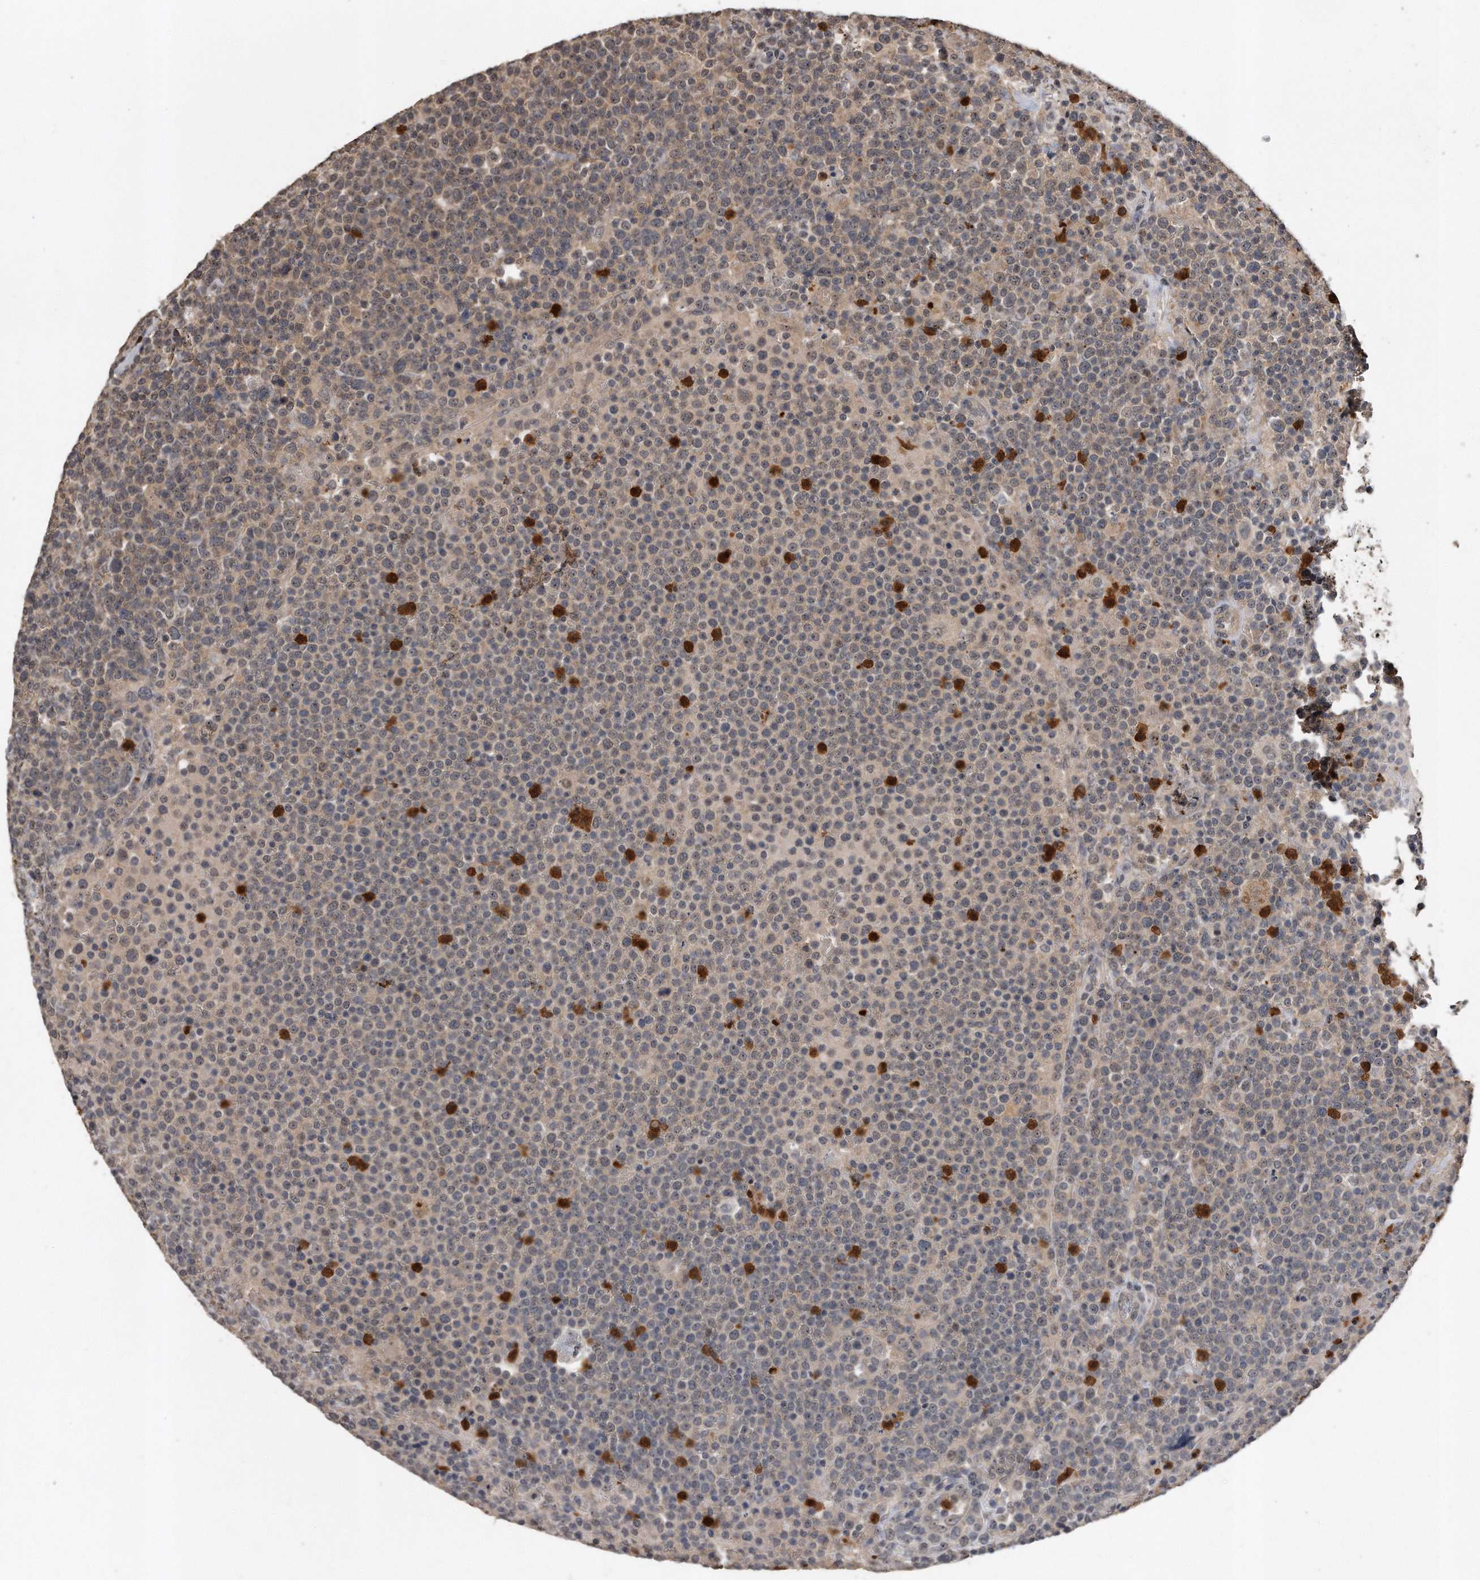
{"staining": {"intensity": "weak", "quantity": "<25%", "location": "nuclear"}, "tissue": "lymphoma", "cell_type": "Tumor cells", "image_type": "cancer", "snomed": [{"axis": "morphology", "description": "Malignant lymphoma, non-Hodgkin's type, High grade"}, {"axis": "topography", "description": "Lymph node"}], "caption": "DAB (3,3'-diaminobenzidine) immunohistochemical staining of human malignant lymphoma, non-Hodgkin's type (high-grade) displays no significant positivity in tumor cells.", "gene": "PELO", "patient": {"sex": "male", "age": 61}}